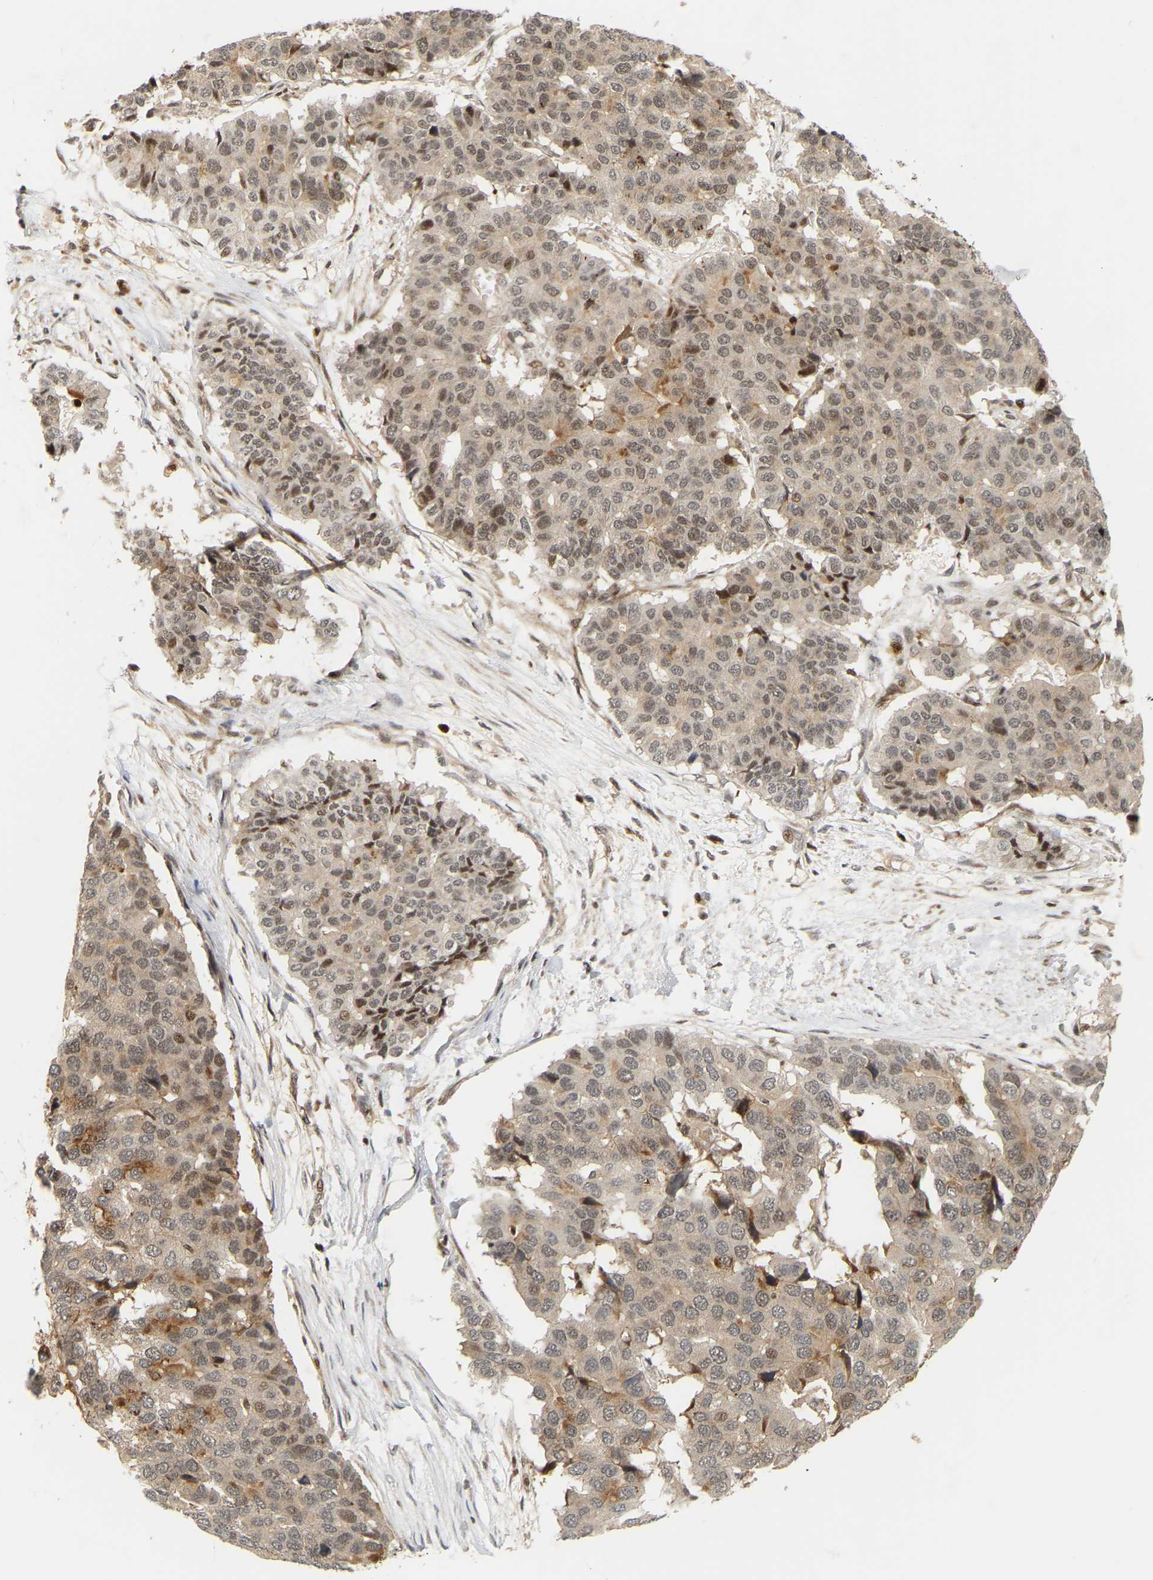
{"staining": {"intensity": "weak", "quantity": ">75%", "location": "cytoplasmic/membranous,nuclear"}, "tissue": "pancreatic cancer", "cell_type": "Tumor cells", "image_type": "cancer", "snomed": [{"axis": "morphology", "description": "Adenocarcinoma, NOS"}, {"axis": "topography", "description": "Pancreas"}], "caption": "IHC photomicrograph of human pancreatic adenocarcinoma stained for a protein (brown), which demonstrates low levels of weak cytoplasmic/membranous and nuclear expression in about >75% of tumor cells.", "gene": "NFE2L2", "patient": {"sex": "male", "age": 50}}